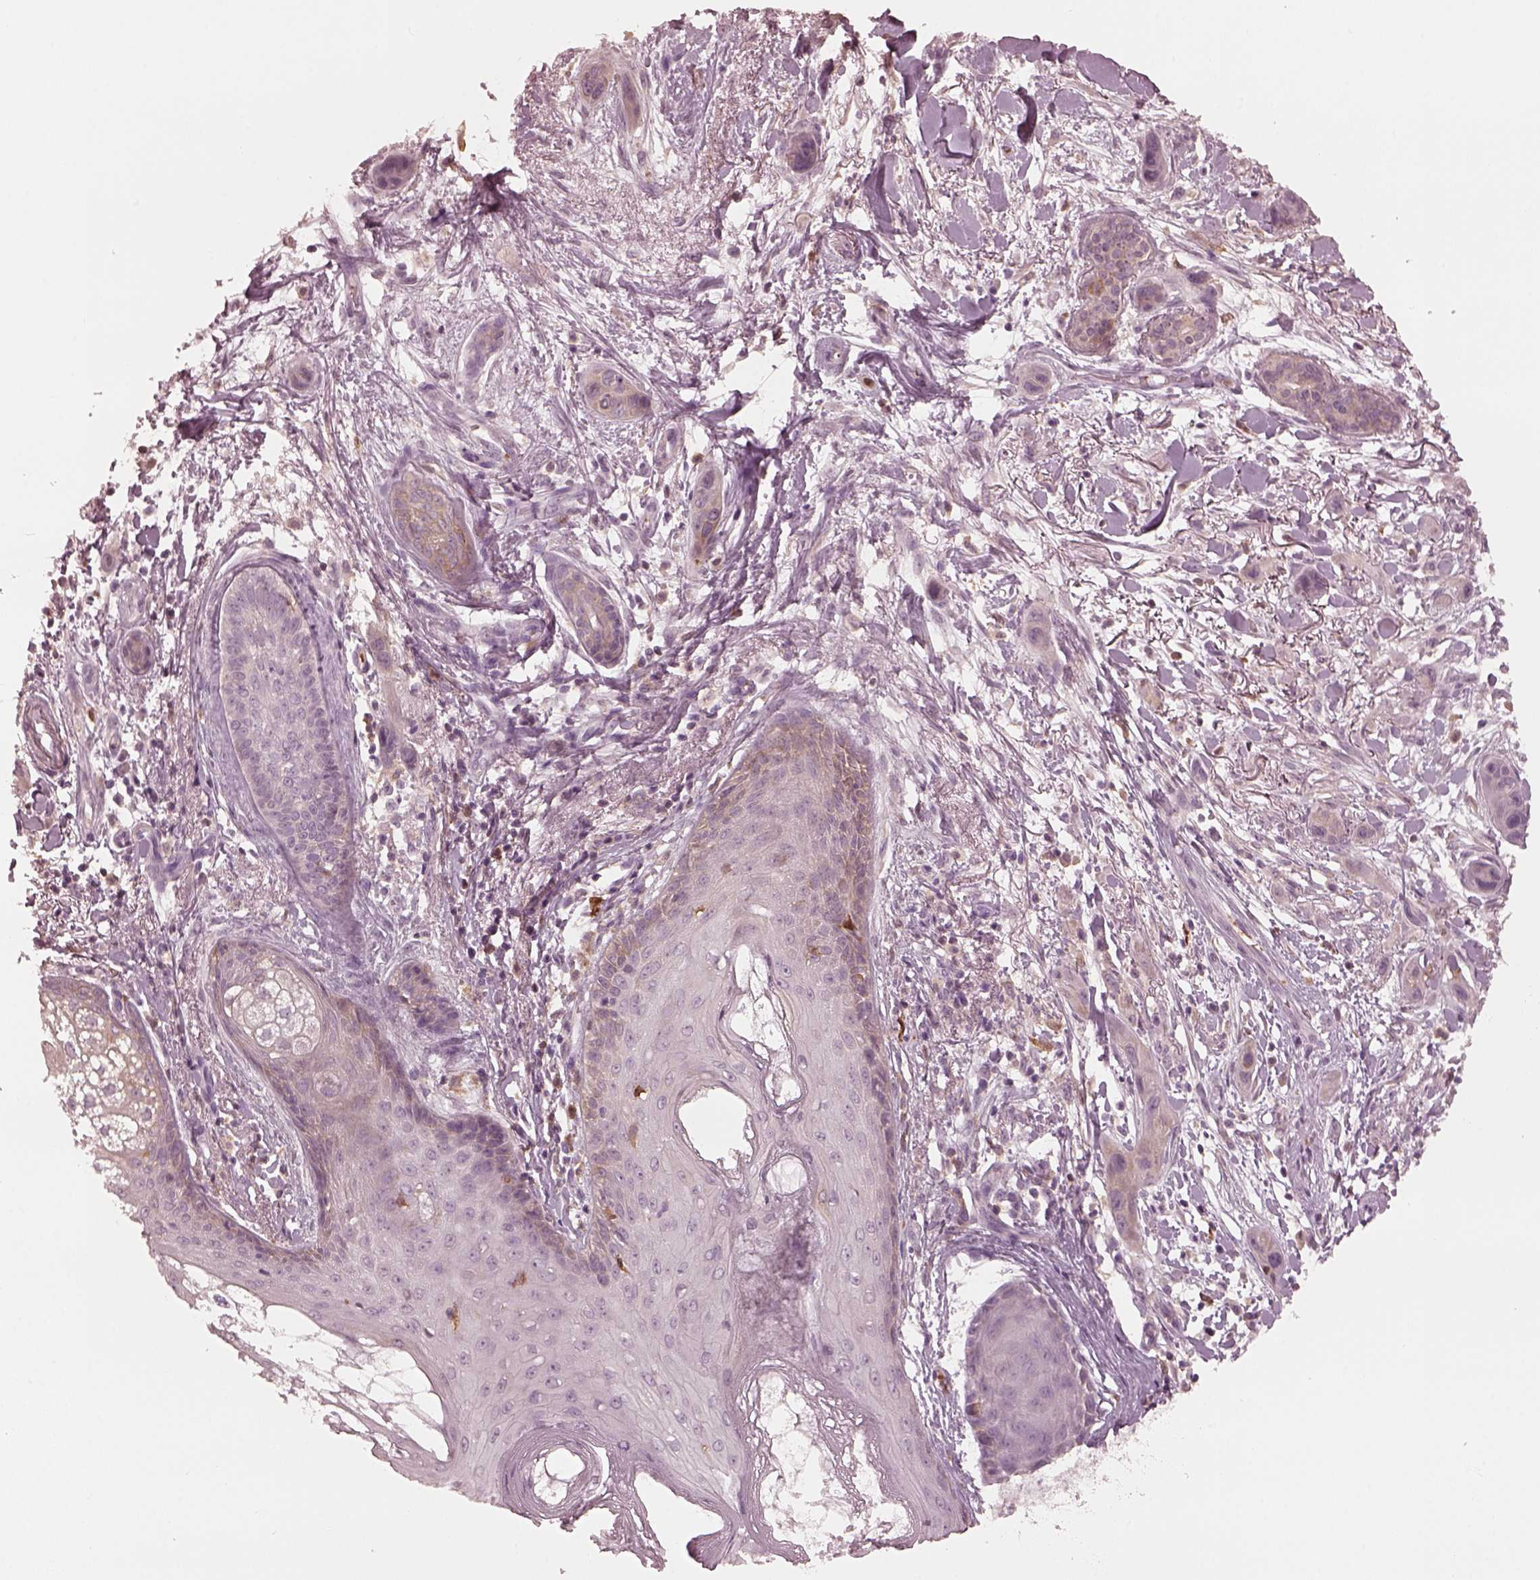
{"staining": {"intensity": "weak", "quantity": ">75%", "location": "cytoplasmic/membranous"}, "tissue": "skin cancer", "cell_type": "Tumor cells", "image_type": "cancer", "snomed": [{"axis": "morphology", "description": "Squamous cell carcinoma, NOS"}, {"axis": "topography", "description": "Skin"}], "caption": "Skin cancer (squamous cell carcinoma) tissue exhibits weak cytoplasmic/membranous expression in about >75% of tumor cells, visualized by immunohistochemistry. The staining was performed using DAB (3,3'-diaminobenzidine) to visualize the protein expression in brown, while the nuclei were stained in blue with hematoxylin (Magnification: 20x).", "gene": "PSTPIP2", "patient": {"sex": "male", "age": 79}}